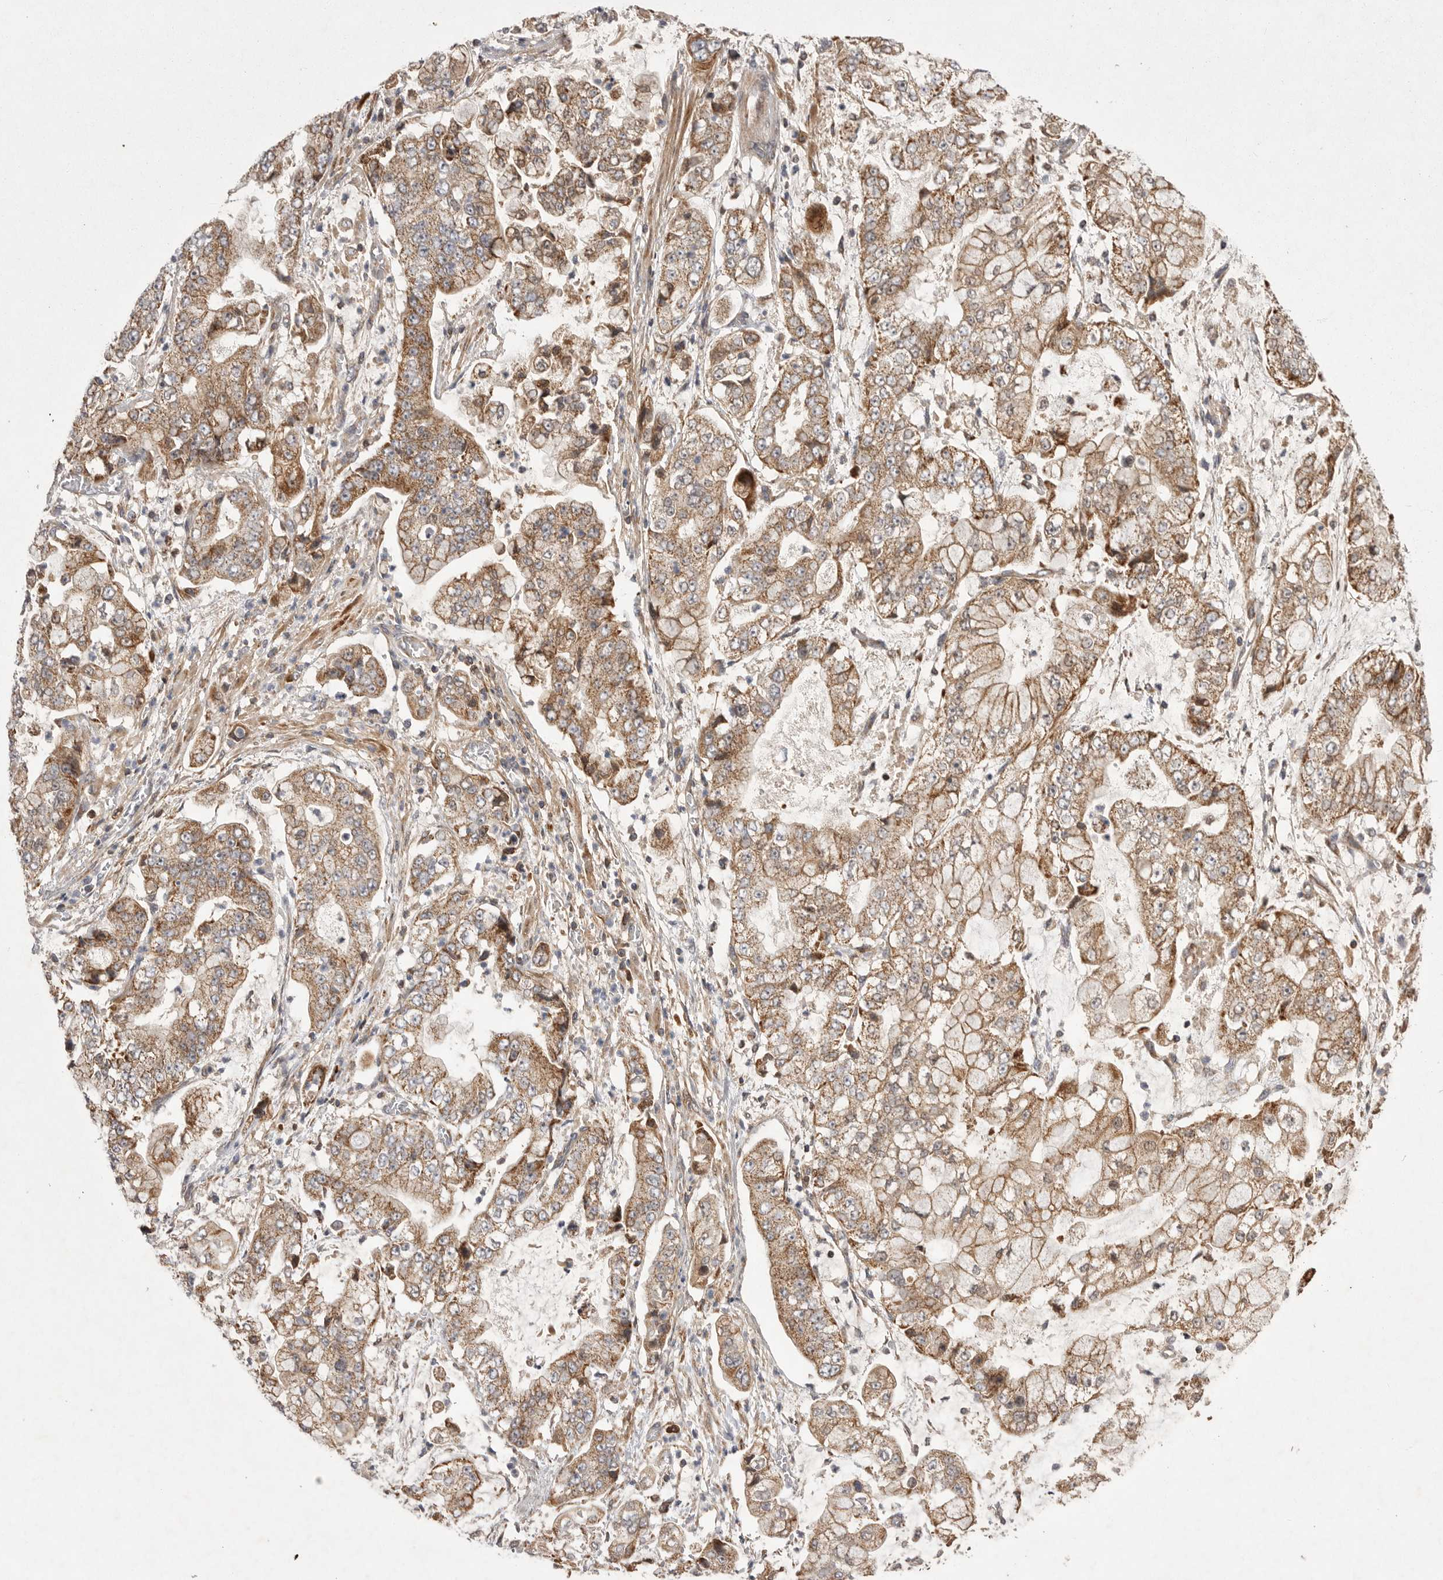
{"staining": {"intensity": "moderate", "quantity": ">75%", "location": "cytoplasmic/membranous"}, "tissue": "stomach cancer", "cell_type": "Tumor cells", "image_type": "cancer", "snomed": [{"axis": "morphology", "description": "Adenocarcinoma, NOS"}, {"axis": "topography", "description": "Stomach"}], "caption": "Brown immunohistochemical staining in adenocarcinoma (stomach) demonstrates moderate cytoplasmic/membranous positivity in approximately >75% of tumor cells.", "gene": "KYAT3", "patient": {"sex": "male", "age": 76}}